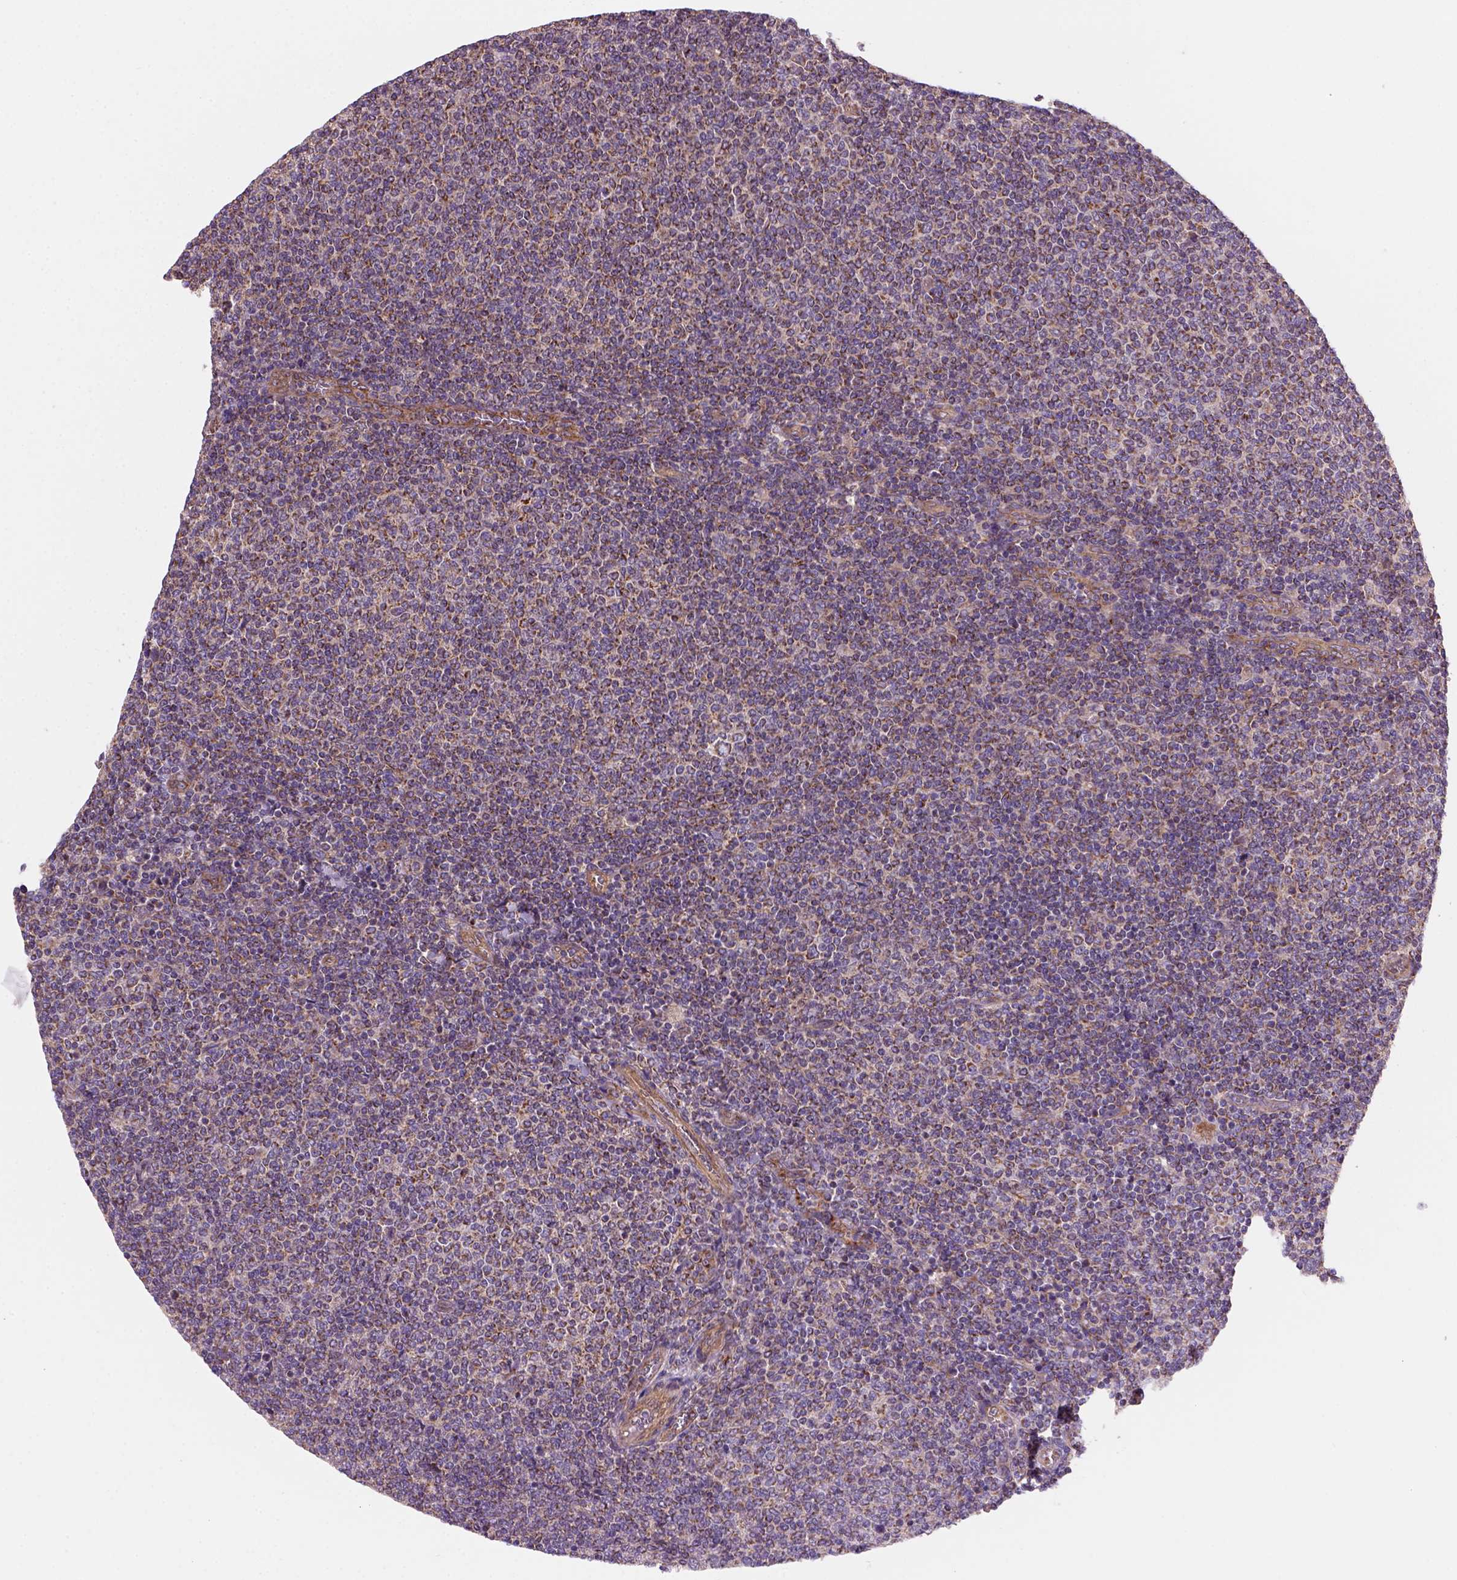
{"staining": {"intensity": "weak", "quantity": "25%-75%", "location": "cytoplasmic/membranous"}, "tissue": "lymphoma", "cell_type": "Tumor cells", "image_type": "cancer", "snomed": [{"axis": "morphology", "description": "Malignant lymphoma, non-Hodgkin's type, Low grade"}, {"axis": "topography", "description": "Lymph node"}], "caption": "Weak cytoplasmic/membranous positivity is appreciated in about 25%-75% of tumor cells in lymphoma.", "gene": "WARS2", "patient": {"sex": "male", "age": 52}}